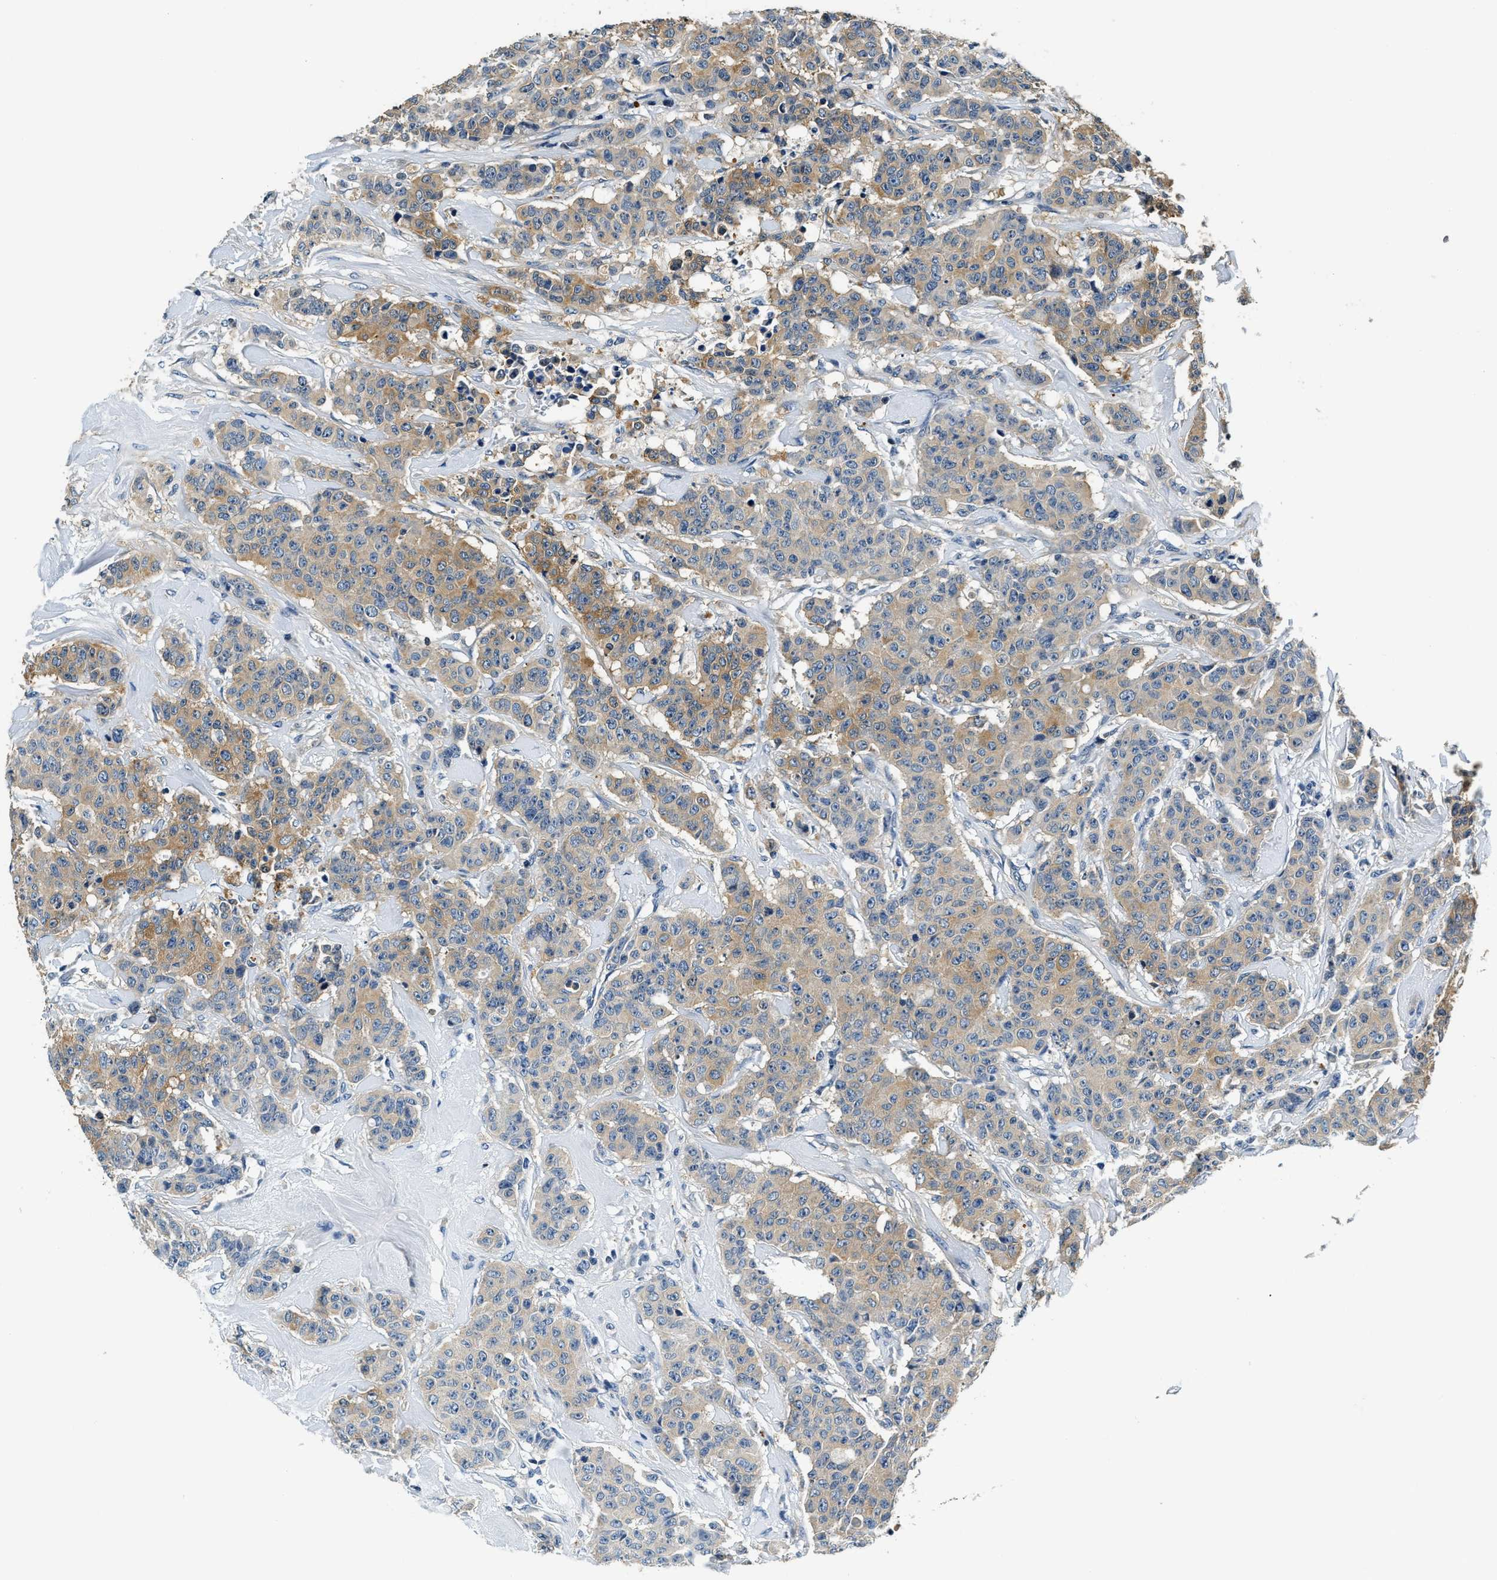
{"staining": {"intensity": "moderate", "quantity": ">75%", "location": "cytoplasmic/membranous"}, "tissue": "breast cancer", "cell_type": "Tumor cells", "image_type": "cancer", "snomed": [{"axis": "morphology", "description": "Normal tissue, NOS"}, {"axis": "morphology", "description": "Duct carcinoma"}, {"axis": "topography", "description": "Breast"}], "caption": "IHC of breast cancer (infiltrating ductal carcinoma) displays medium levels of moderate cytoplasmic/membranous expression in about >75% of tumor cells. (Stains: DAB (3,3'-diaminobenzidine) in brown, nuclei in blue, Microscopy: brightfield microscopy at high magnification).", "gene": "RESF1", "patient": {"sex": "female", "age": 40}}